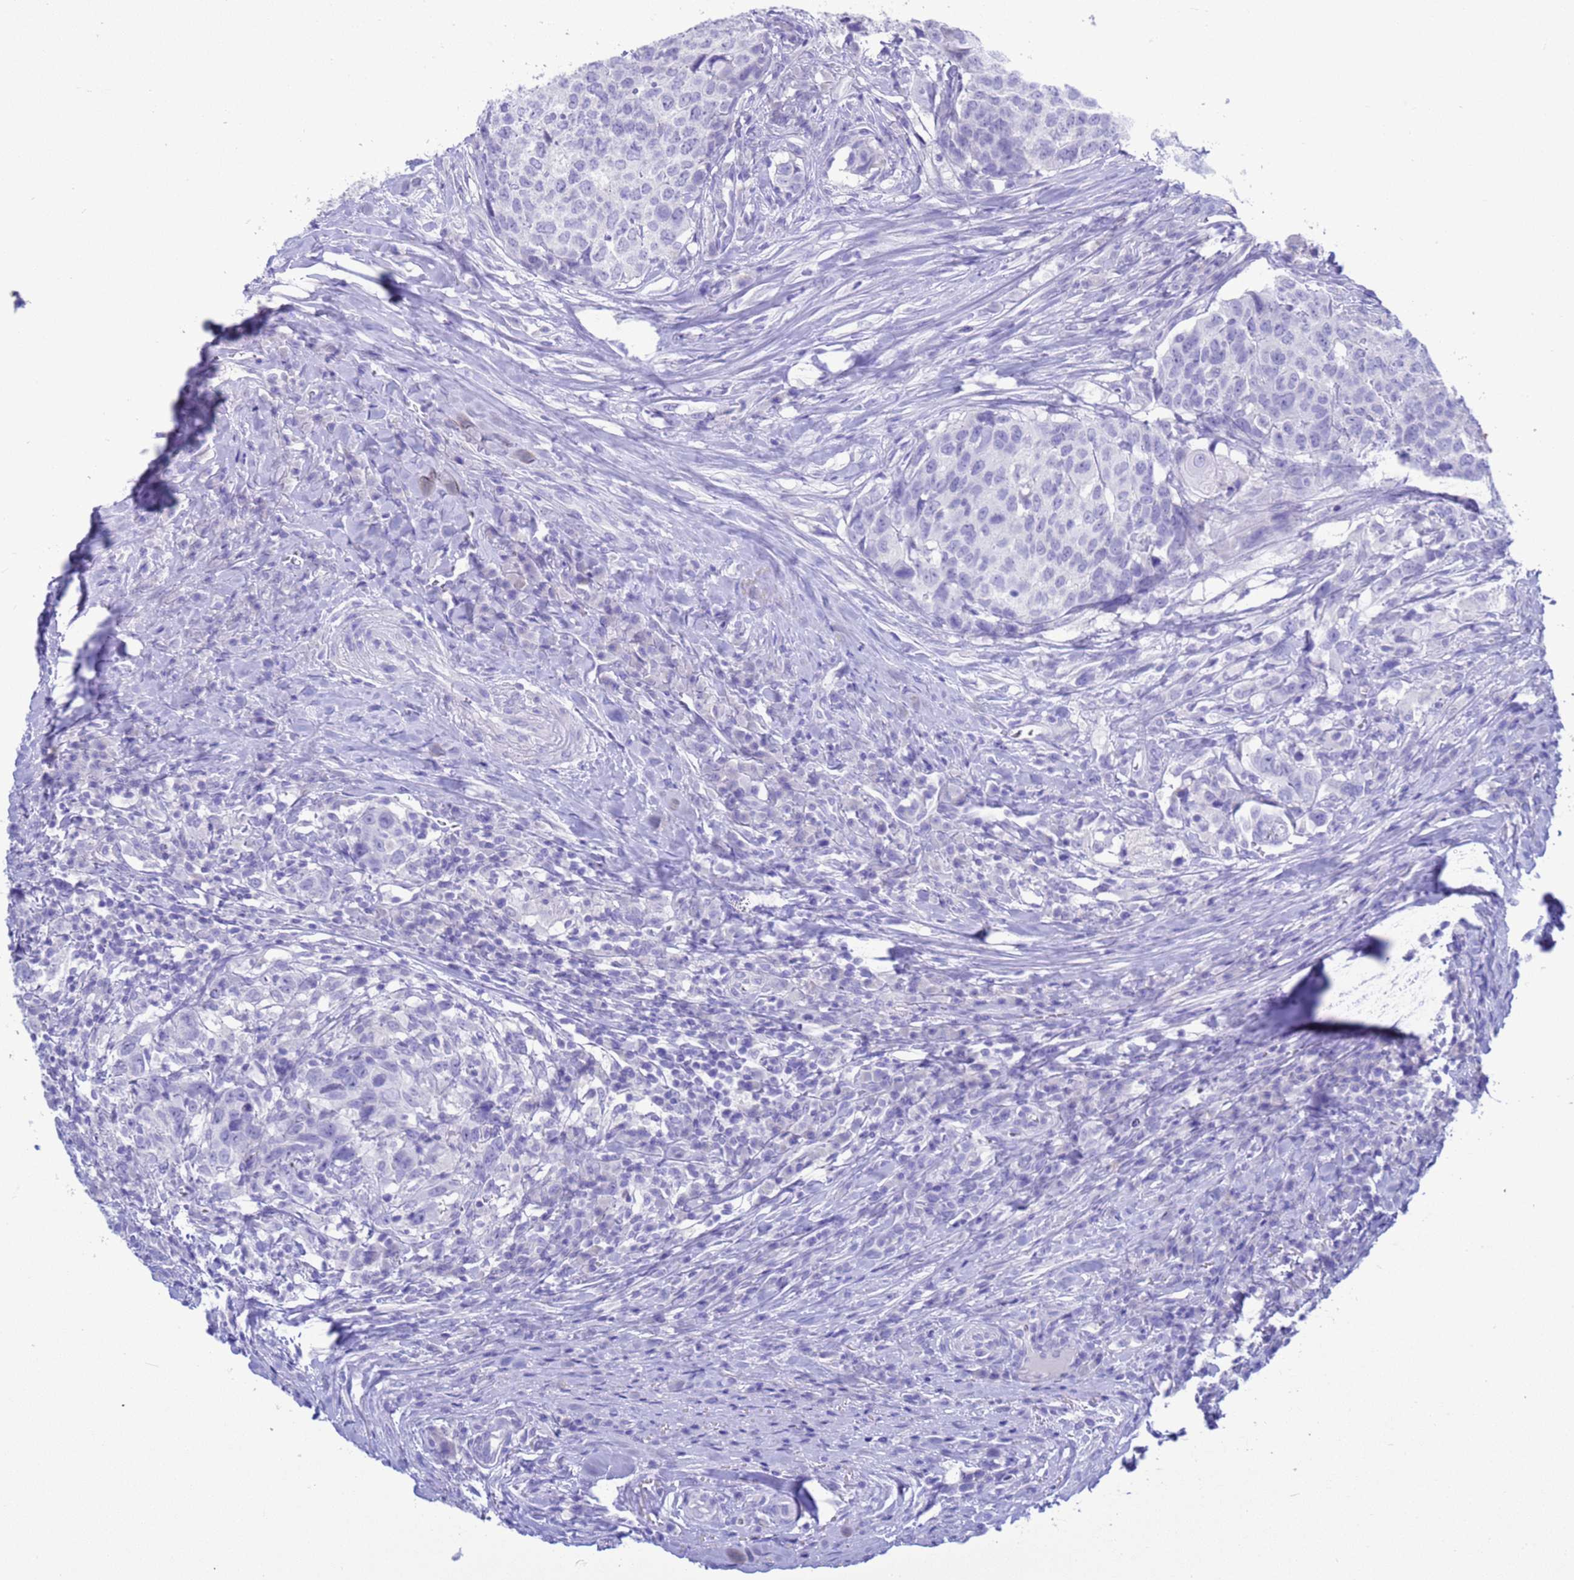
{"staining": {"intensity": "negative", "quantity": "none", "location": "none"}, "tissue": "head and neck cancer", "cell_type": "Tumor cells", "image_type": "cancer", "snomed": [{"axis": "morphology", "description": "Squamous cell carcinoma, NOS"}, {"axis": "topography", "description": "Head-Neck"}], "caption": "The histopathology image reveals no significant expression in tumor cells of head and neck cancer.", "gene": "GSTM1", "patient": {"sex": "male", "age": 66}}